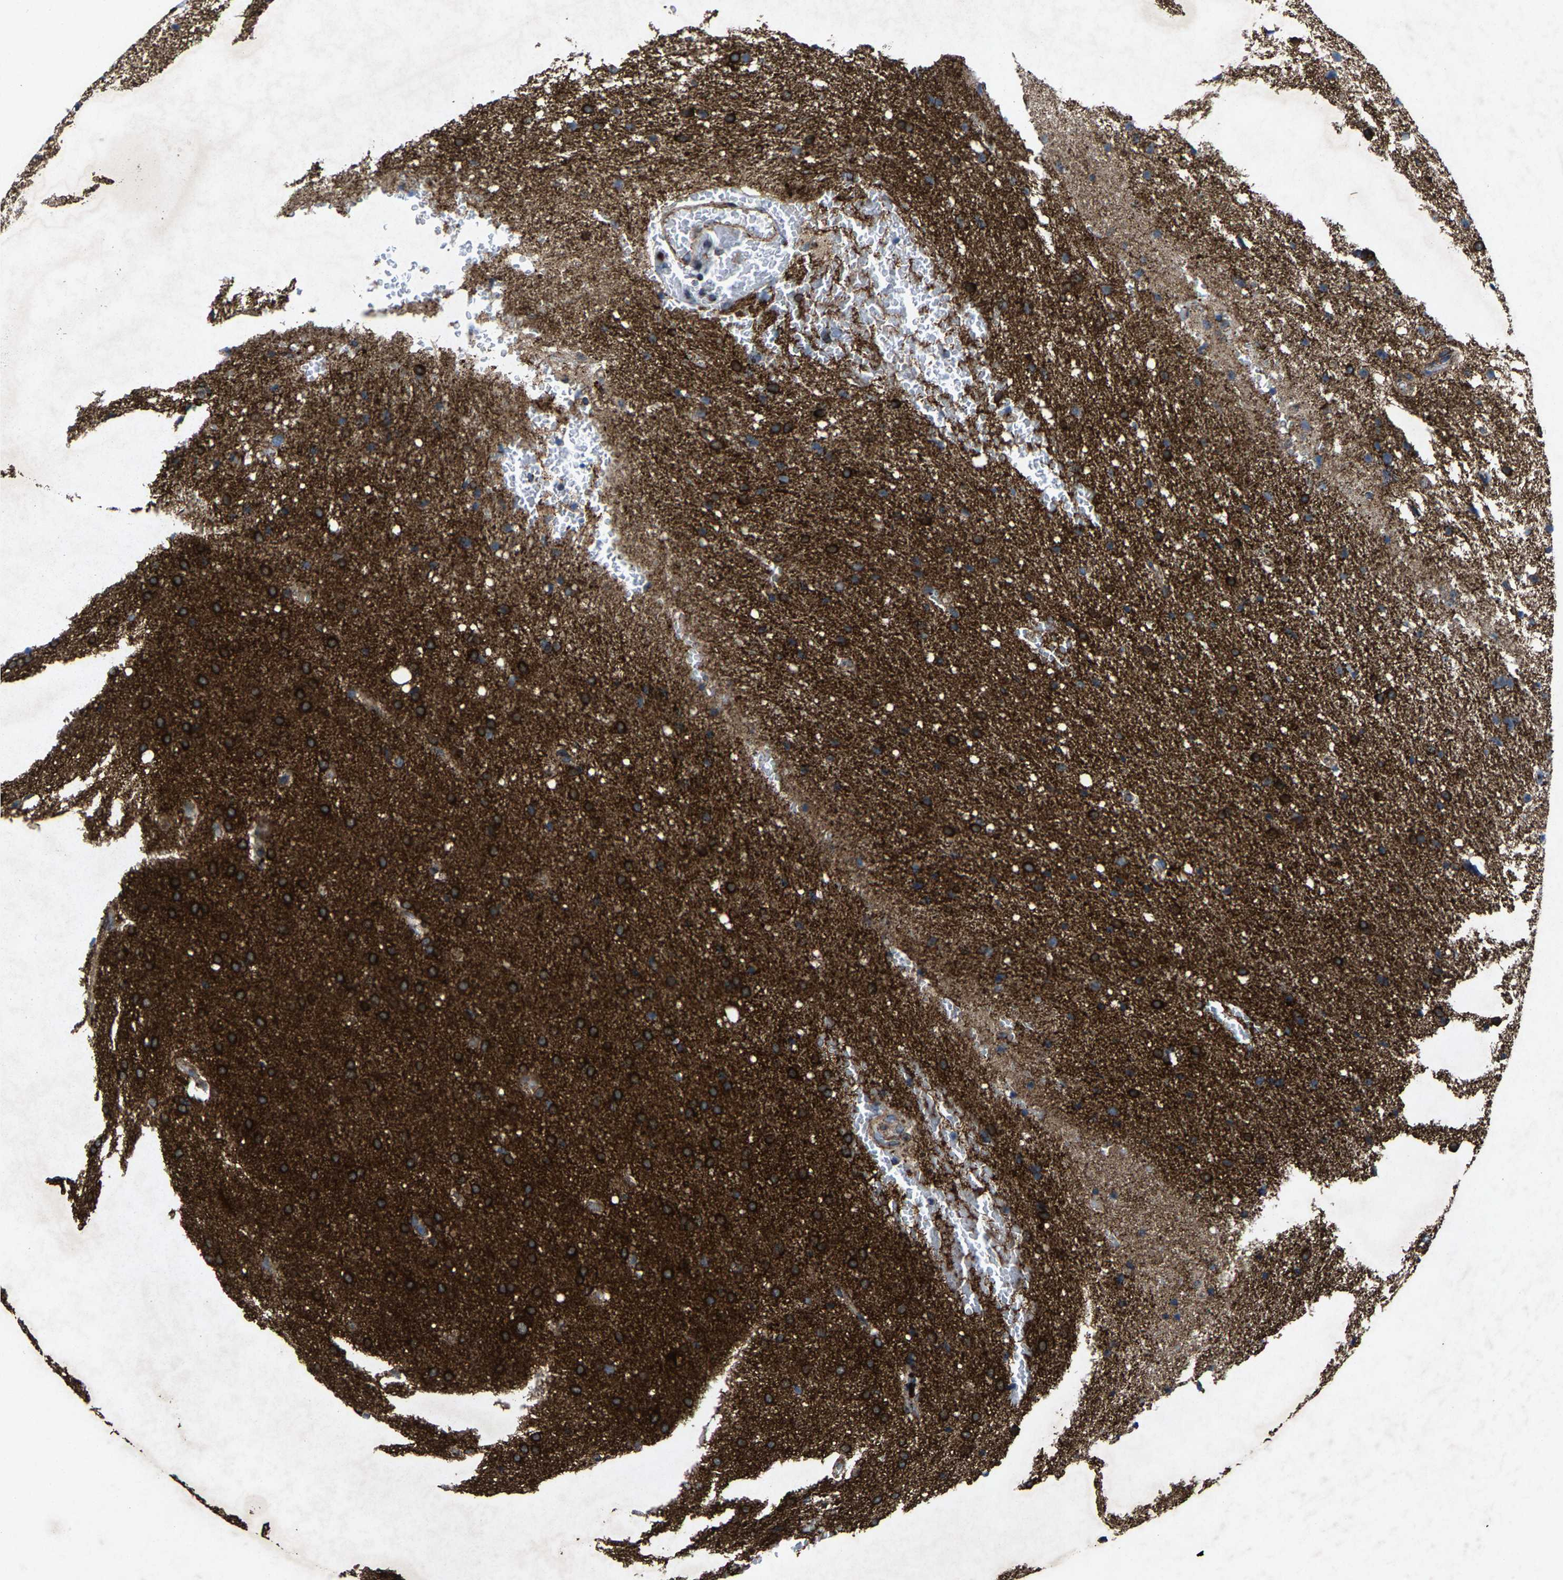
{"staining": {"intensity": "strong", "quantity": ">75%", "location": "cytoplasmic/membranous"}, "tissue": "glioma", "cell_type": "Tumor cells", "image_type": "cancer", "snomed": [{"axis": "morphology", "description": "Glioma, malignant, Low grade"}, {"axis": "topography", "description": "Brain"}], "caption": "Immunohistochemistry histopathology image of human malignant glioma (low-grade) stained for a protein (brown), which demonstrates high levels of strong cytoplasmic/membranous expression in approximately >75% of tumor cells.", "gene": "PDP1", "patient": {"sex": "female", "age": 37}}